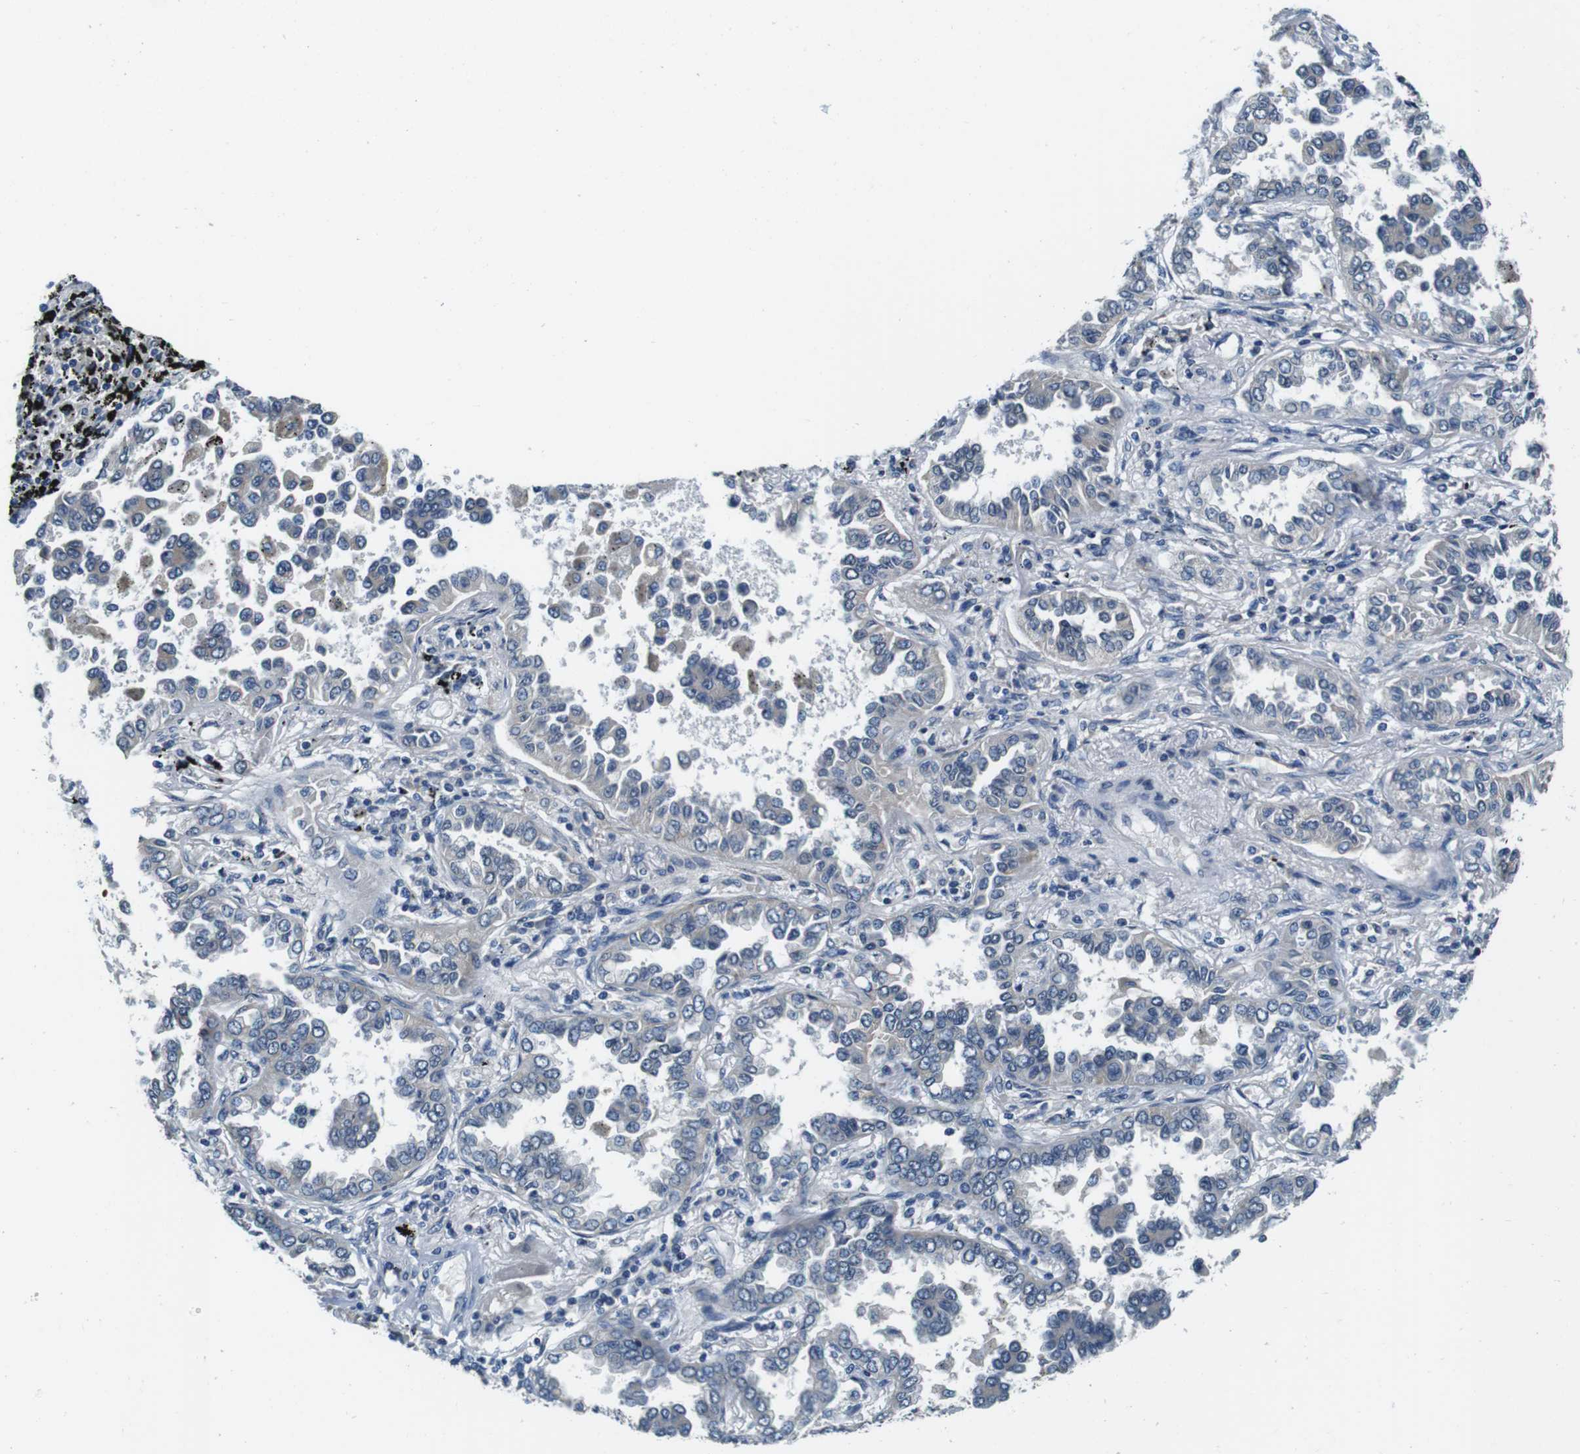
{"staining": {"intensity": "negative", "quantity": "none", "location": "none"}, "tissue": "lung cancer", "cell_type": "Tumor cells", "image_type": "cancer", "snomed": [{"axis": "morphology", "description": "Normal tissue, NOS"}, {"axis": "morphology", "description": "Adenocarcinoma, NOS"}, {"axis": "topography", "description": "Lung"}], "caption": "The histopathology image demonstrates no significant staining in tumor cells of lung adenocarcinoma.", "gene": "DTNA", "patient": {"sex": "male", "age": 59}}